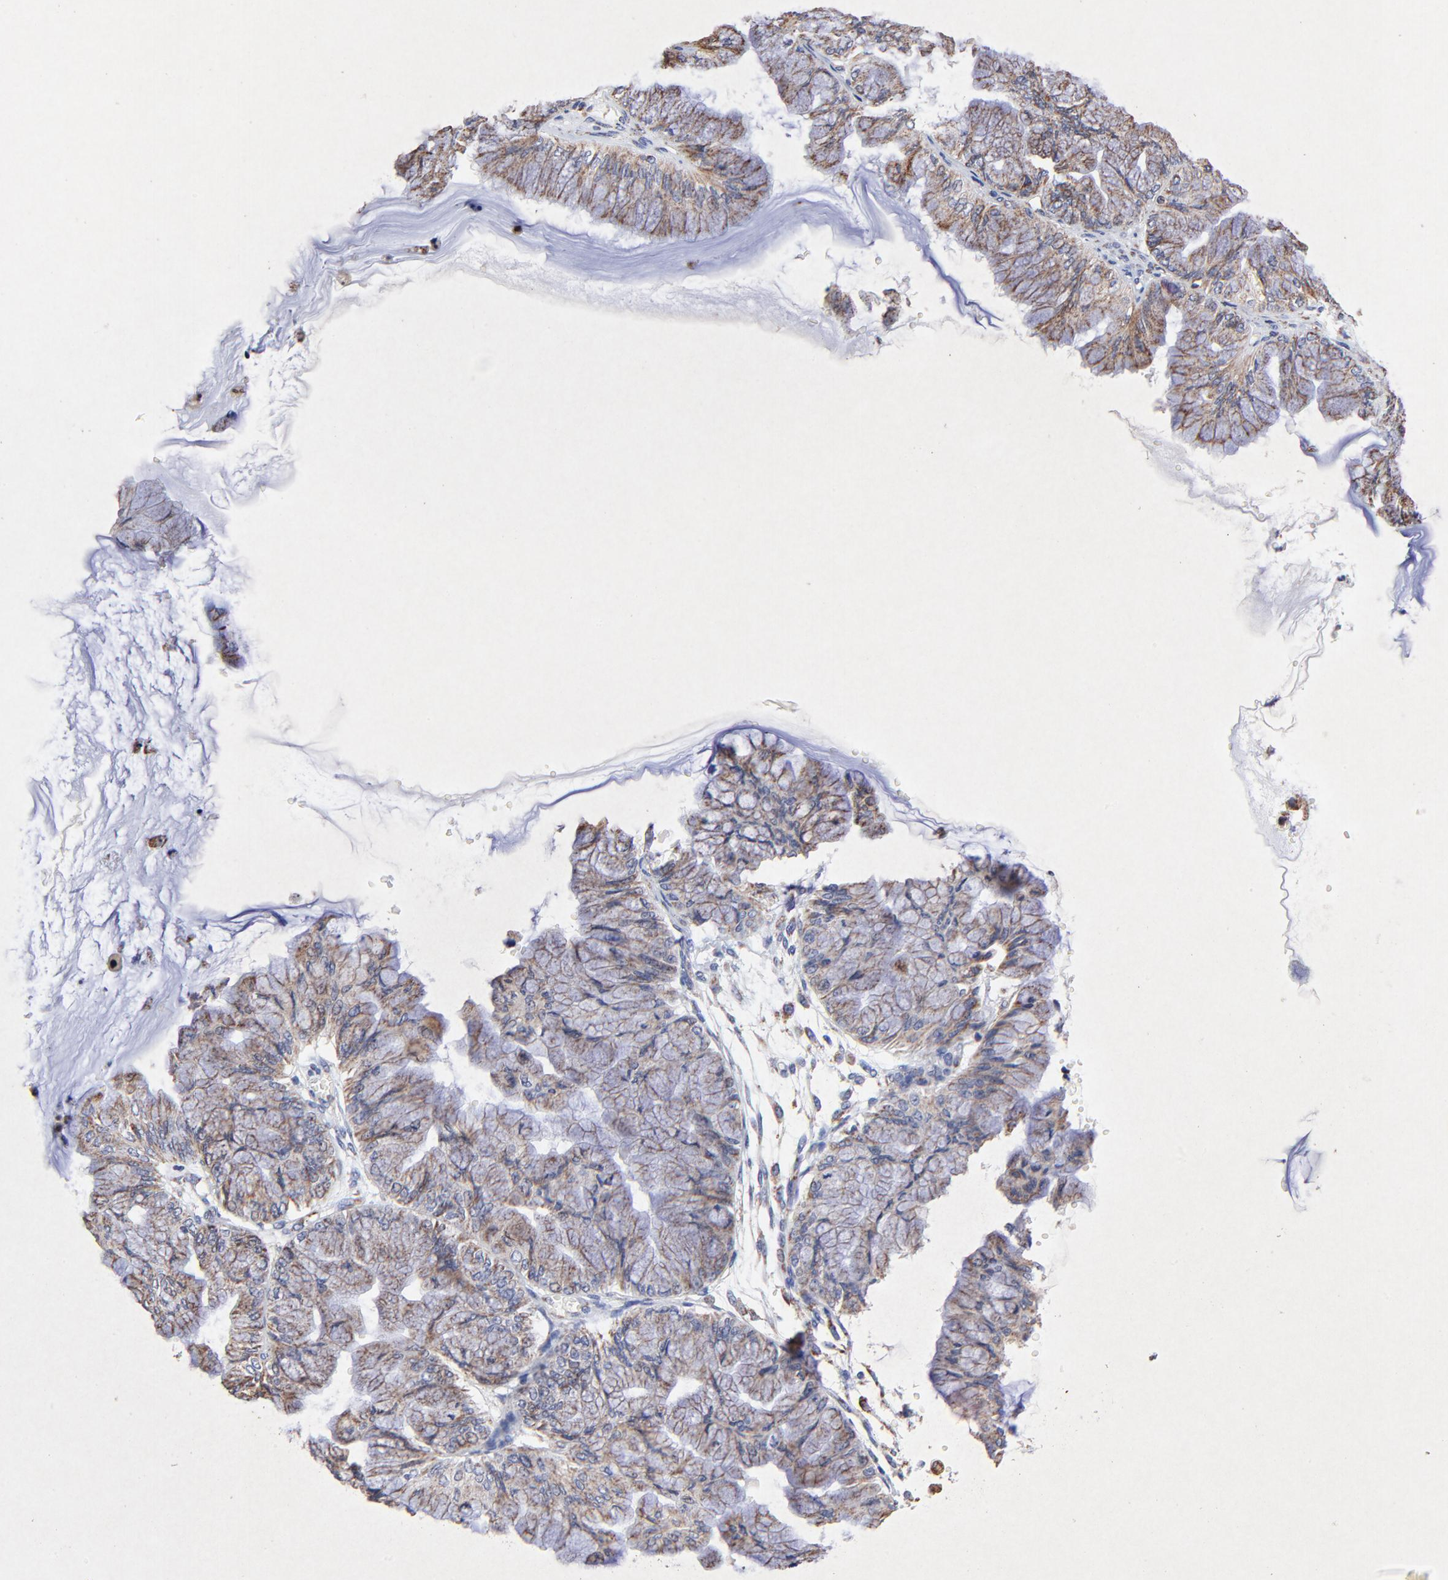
{"staining": {"intensity": "weak", "quantity": ">75%", "location": "cytoplasmic/membranous"}, "tissue": "ovarian cancer", "cell_type": "Tumor cells", "image_type": "cancer", "snomed": [{"axis": "morphology", "description": "Cystadenocarcinoma, mucinous, NOS"}, {"axis": "topography", "description": "Ovary"}], "caption": "The image displays a brown stain indicating the presence of a protein in the cytoplasmic/membranous of tumor cells in mucinous cystadenocarcinoma (ovarian).", "gene": "SSBP1", "patient": {"sex": "female", "age": 63}}